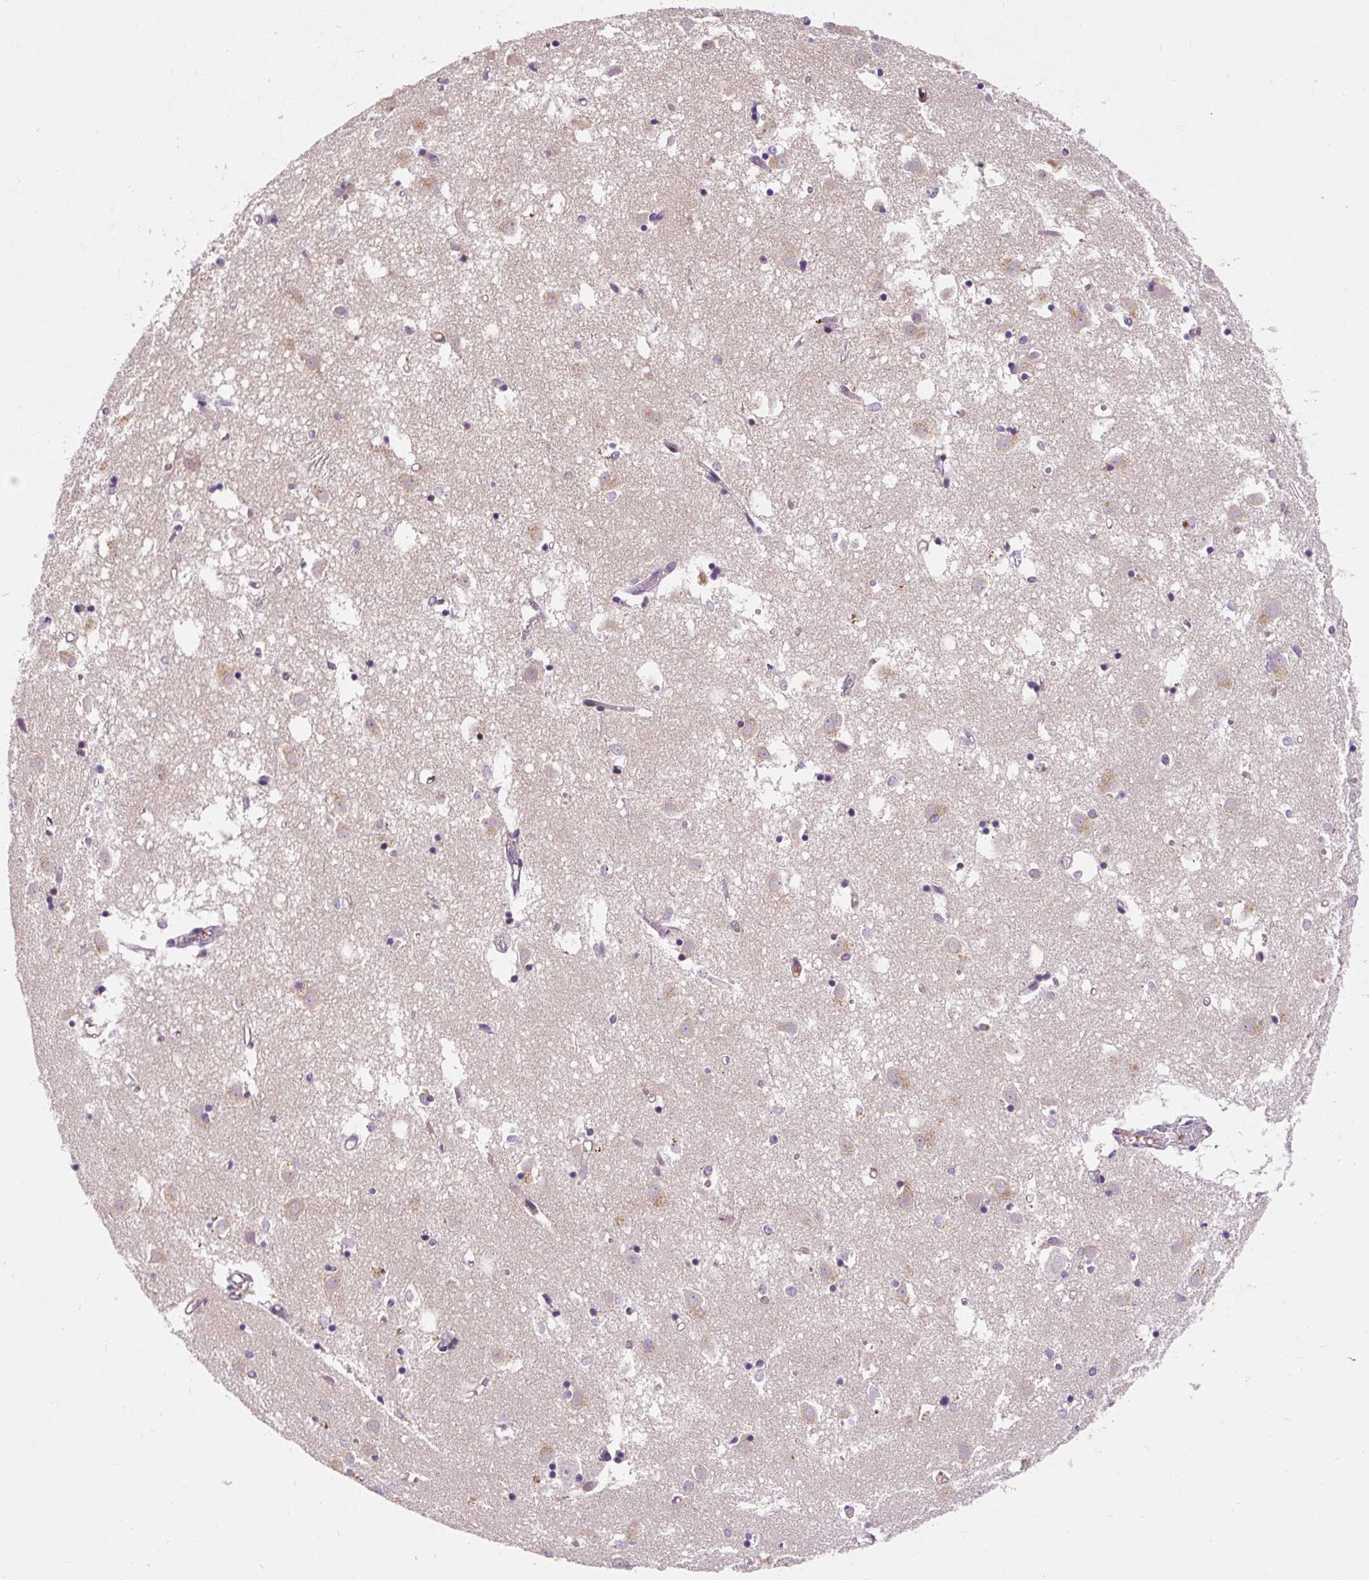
{"staining": {"intensity": "negative", "quantity": "none", "location": "none"}, "tissue": "caudate", "cell_type": "Glial cells", "image_type": "normal", "snomed": [{"axis": "morphology", "description": "Normal tissue, NOS"}, {"axis": "topography", "description": "Lateral ventricle wall"}], "caption": "DAB (3,3'-diaminobenzidine) immunohistochemical staining of normal caudate shows no significant staining in glial cells. (DAB immunohistochemistry (IHC) visualized using brightfield microscopy, high magnification).", "gene": "CISD3", "patient": {"sex": "male", "age": 70}}